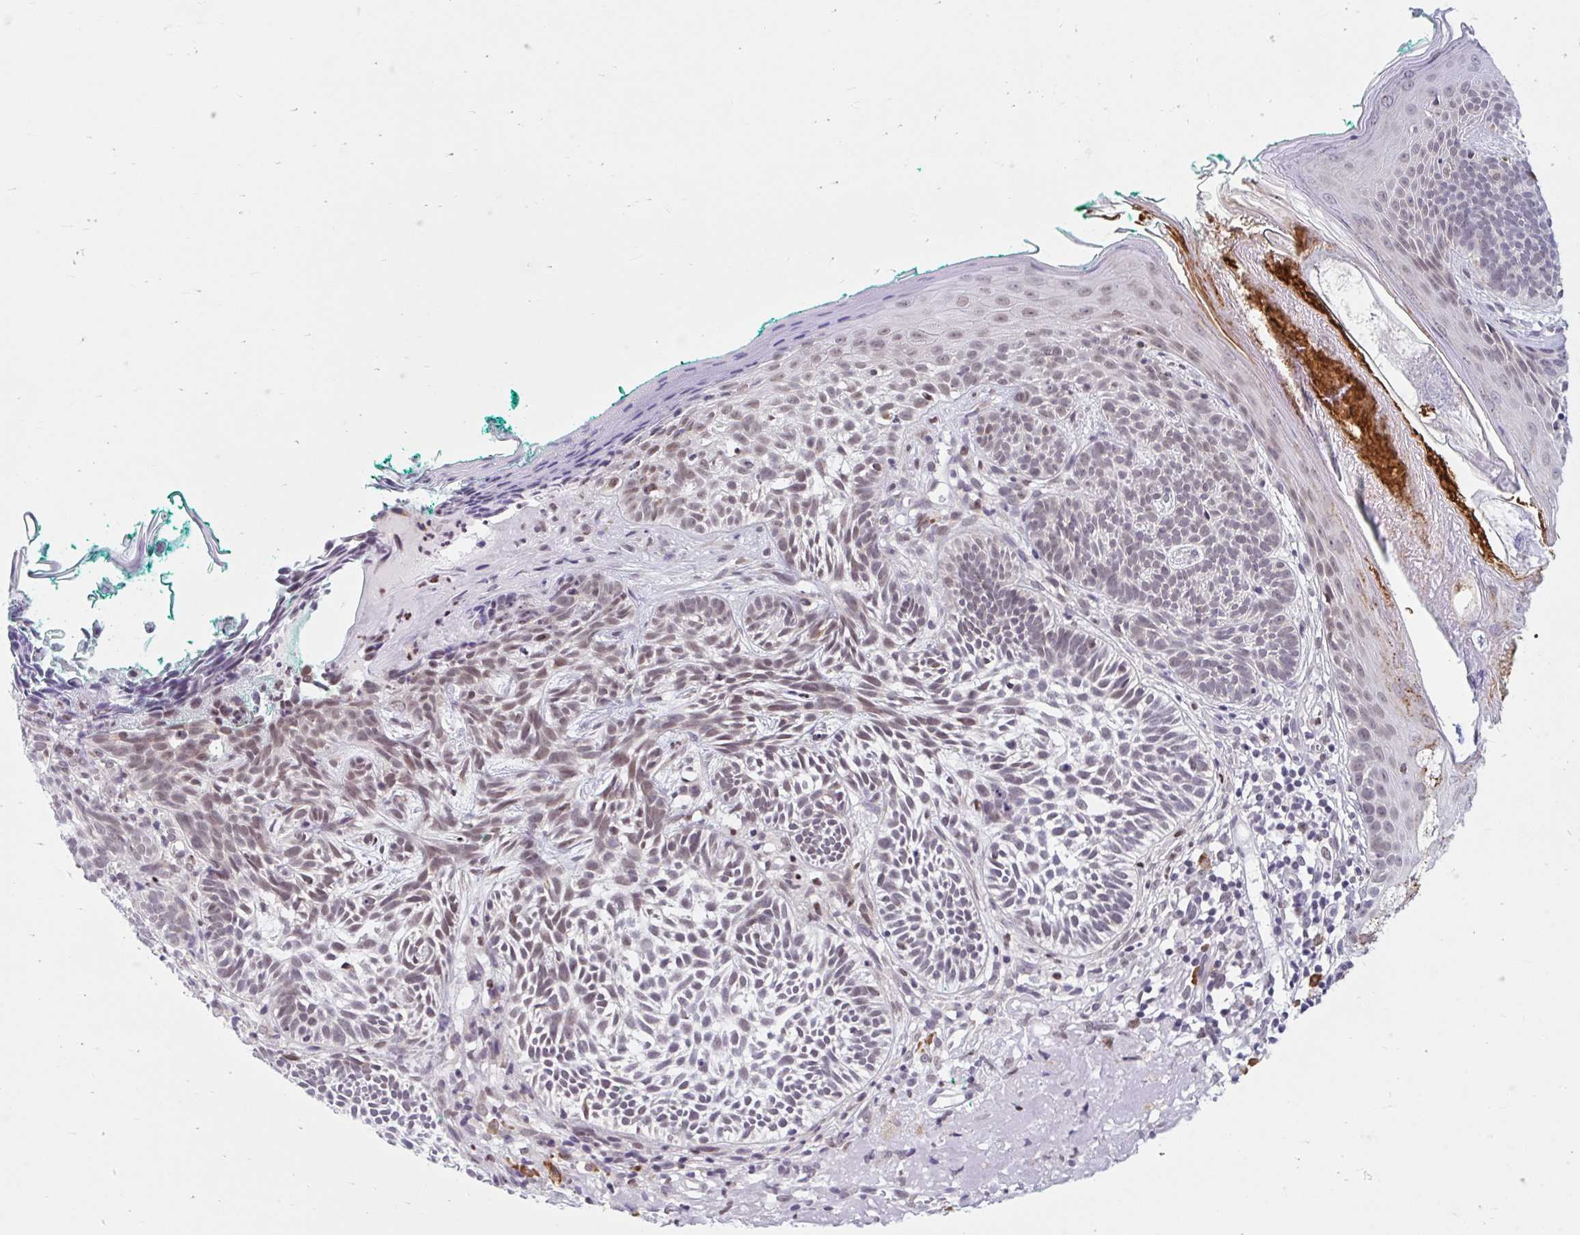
{"staining": {"intensity": "weak", "quantity": "<25%", "location": "nuclear"}, "tissue": "skin cancer", "cell_type": "Tumor cells", "image_type": "cancer", "snomed": [{"axis": "morphology", "description": "Basal cell carcinoma"}, {"axis": "topography", "description": "Skin"}], "caption": "DAB (3,3'-diaminobenzidine) immunohistochemical staining of skin cancer (basal cell carcinoma) exhibits no significant staining in tumor cells.", "gene": "SRSF10", "patient": {"sex": "male", "age": 68}}